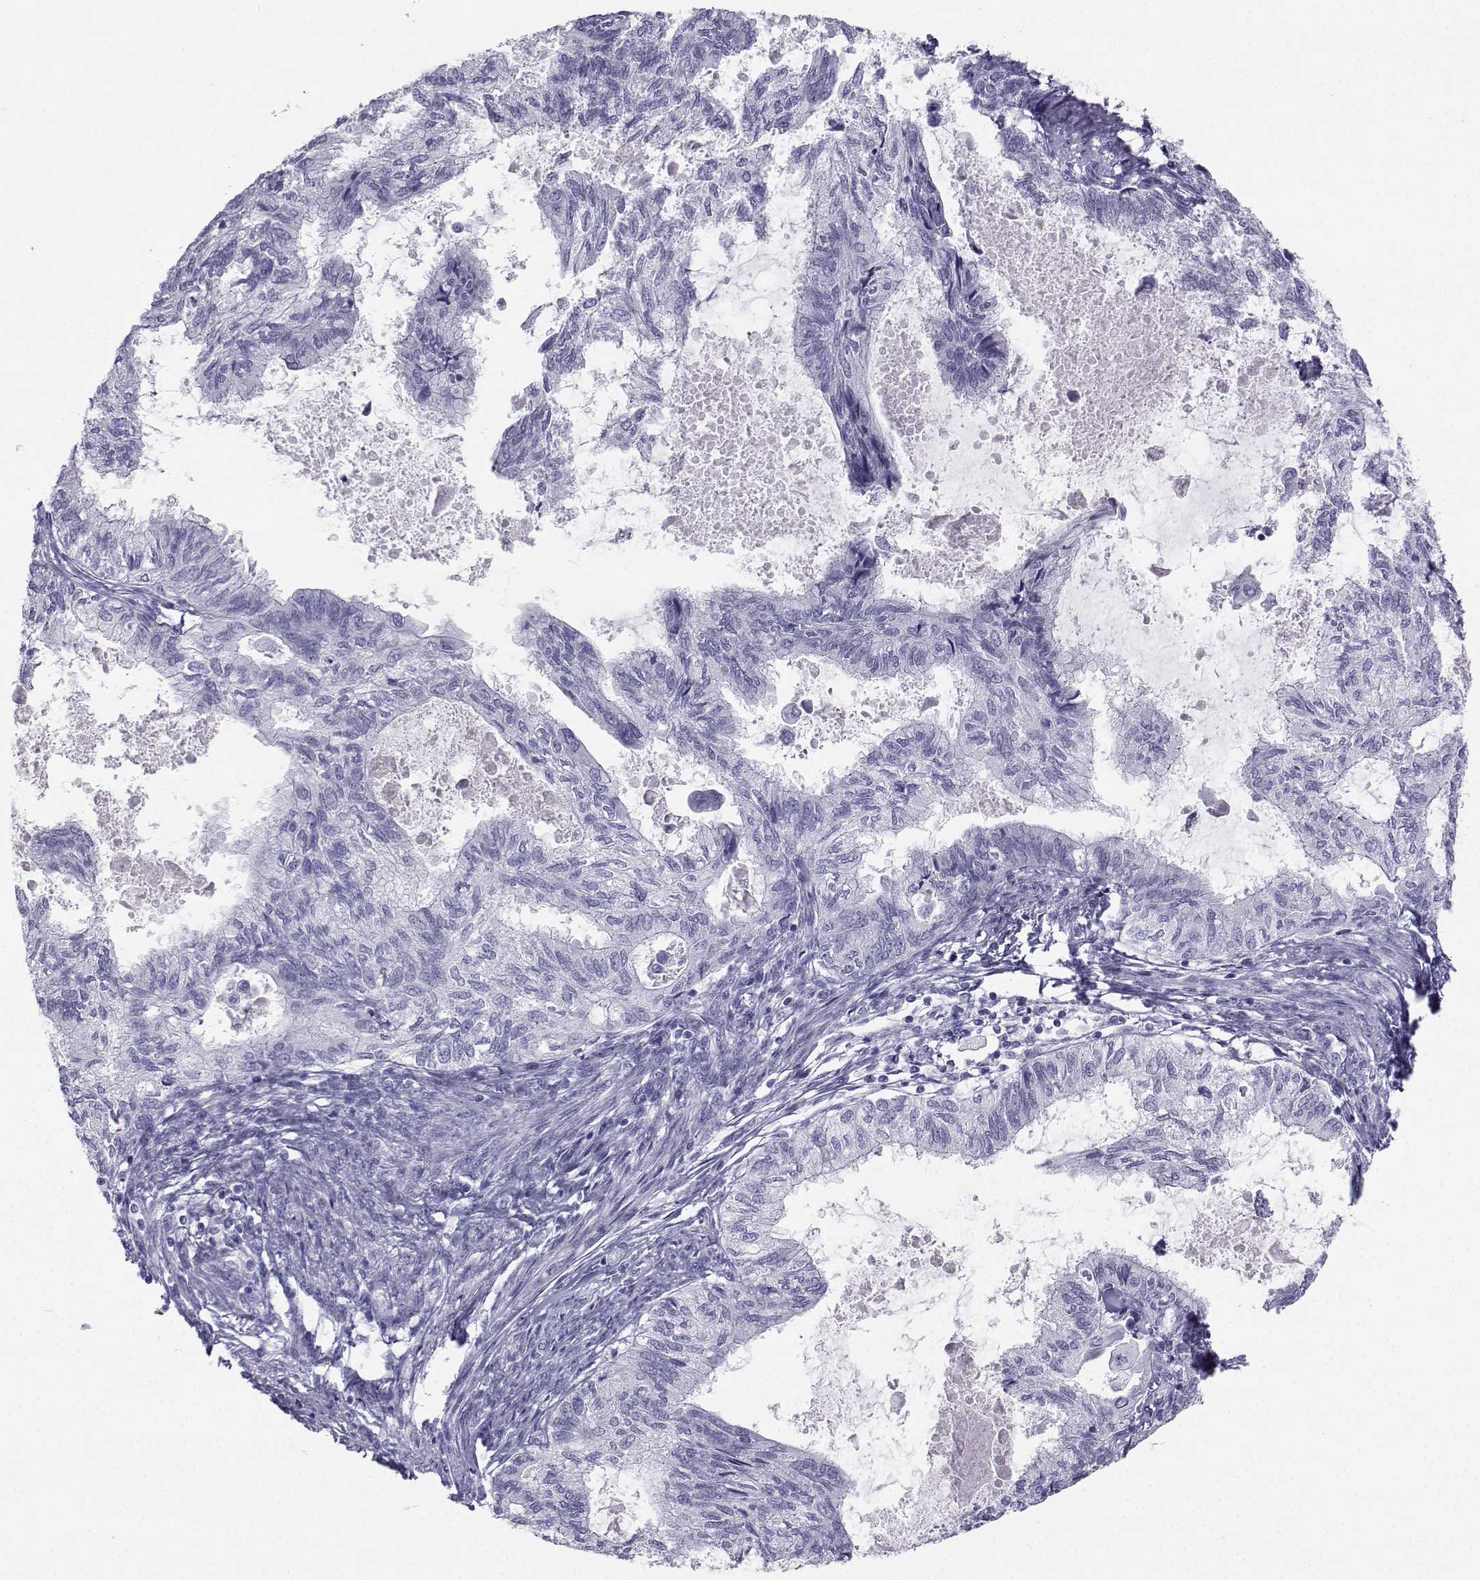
{"staining": {"intensity": "negative", "quantity": "none", "location": "none"}, "tissue": "endometrial cancer", "cell_type": "Tumor cells", "image_type": "cancer", "snomed": [{"axis": "morphology", "description": "Adenocarcinoma, NOS"}, {"axis": "topography", "description": "Endometrium"}], "caption": "High power microscopy histopathology image of an immunohistochemistry photomicrograph of endometrial cancer, revealing no significant staining in tumor cells.", "gene": "SST", "patient": {"sex": "female", "age": 86}}